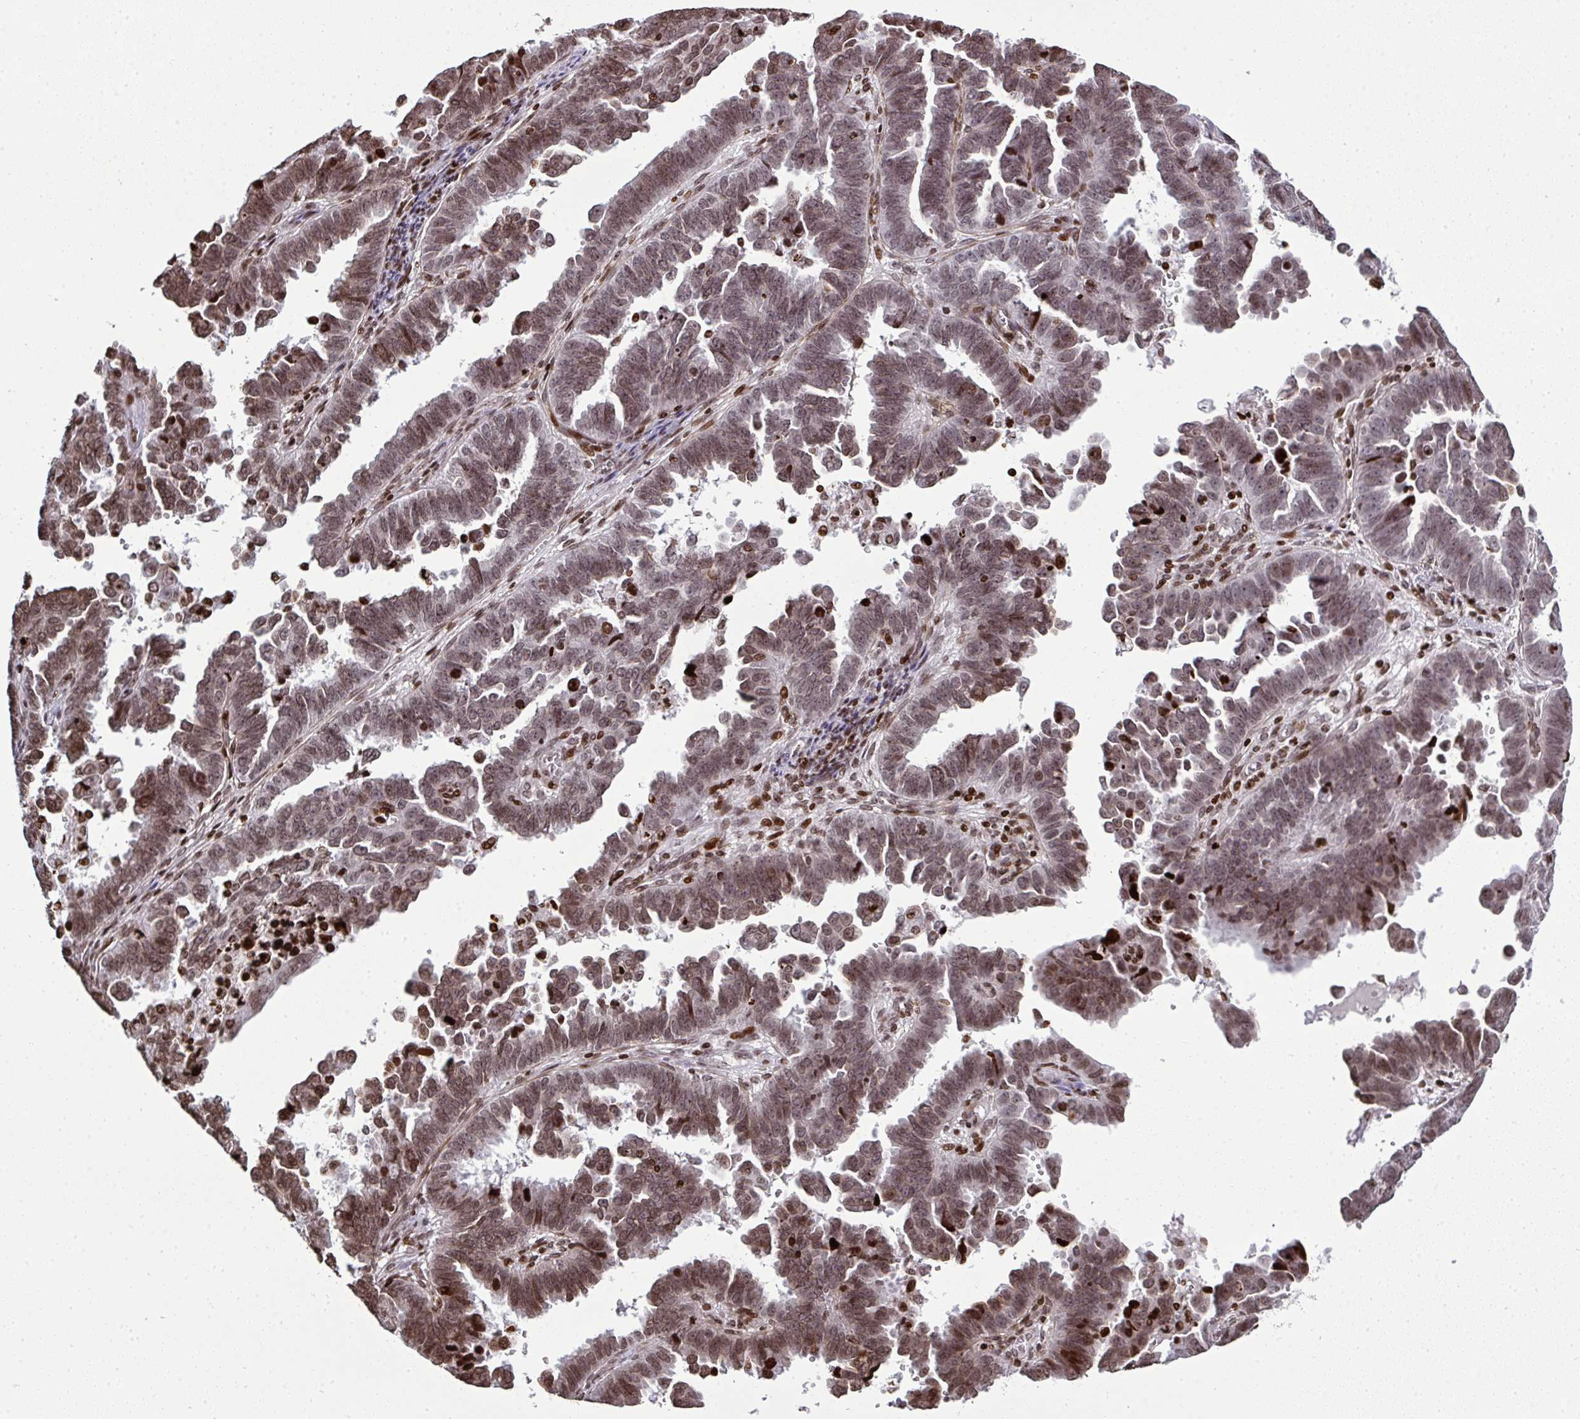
{"staining": {"intensity": "moderate", "quantity": ">75%", "location": "nuclear"}, "tissue": "endometrial cancer", "cell_type": "Tumor cells", "image_type": "cancer", "snomed": [{"axis": "morphology", "description": "Adenocarcinoma, NOS"}, {"axis": "topography", "description": "Endometrium"}], "caption": "Immunohistochemistry (IHC) image of endometrial cancer stained for a protein (brown), which displays medium levels of moderate nuclear positivity in approximately >75% of tumor cells.", "gene": "RASL11A", "patient": {"sex": "female", "age": 75}}